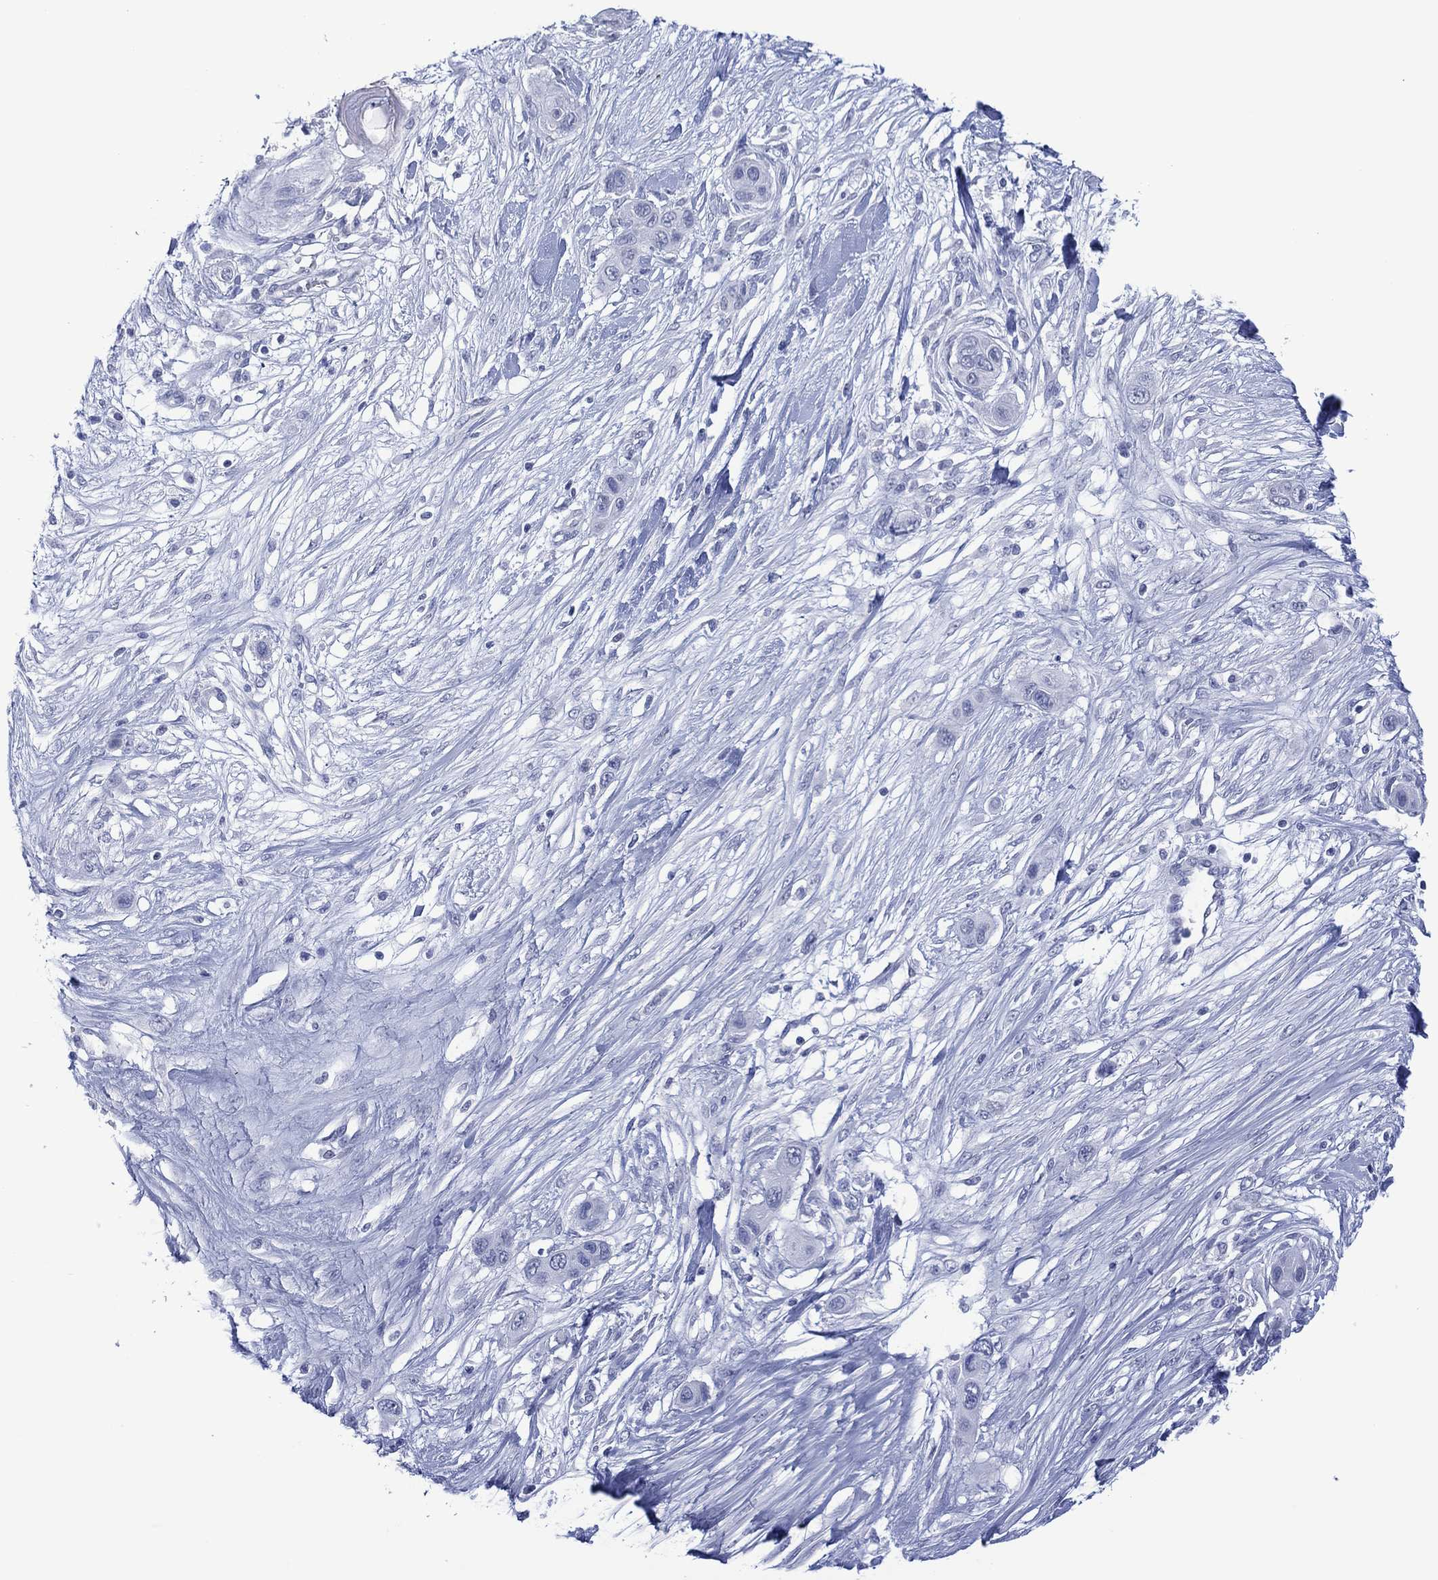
{"staining": {"intensity": "negative", "quantity": "none", "location": "none"}, "tissue": "skin cancer", "cell_type": "Tumor cells", "image_type": "cancer", "snomed": [{"axis": "morphology", "description": "Squamous cell carcinoma, NOS"}, {"axis": "topography", "description": "Skin"}], "caption": "The micrograph displays no staining of tumor cells in squamous cell carcinoma (skin). (Brightfield microscopy of DAB immunohistochemistry at high magnification).", "gene": "UTF1", "patient": {"sex": "male", "age": 79}}